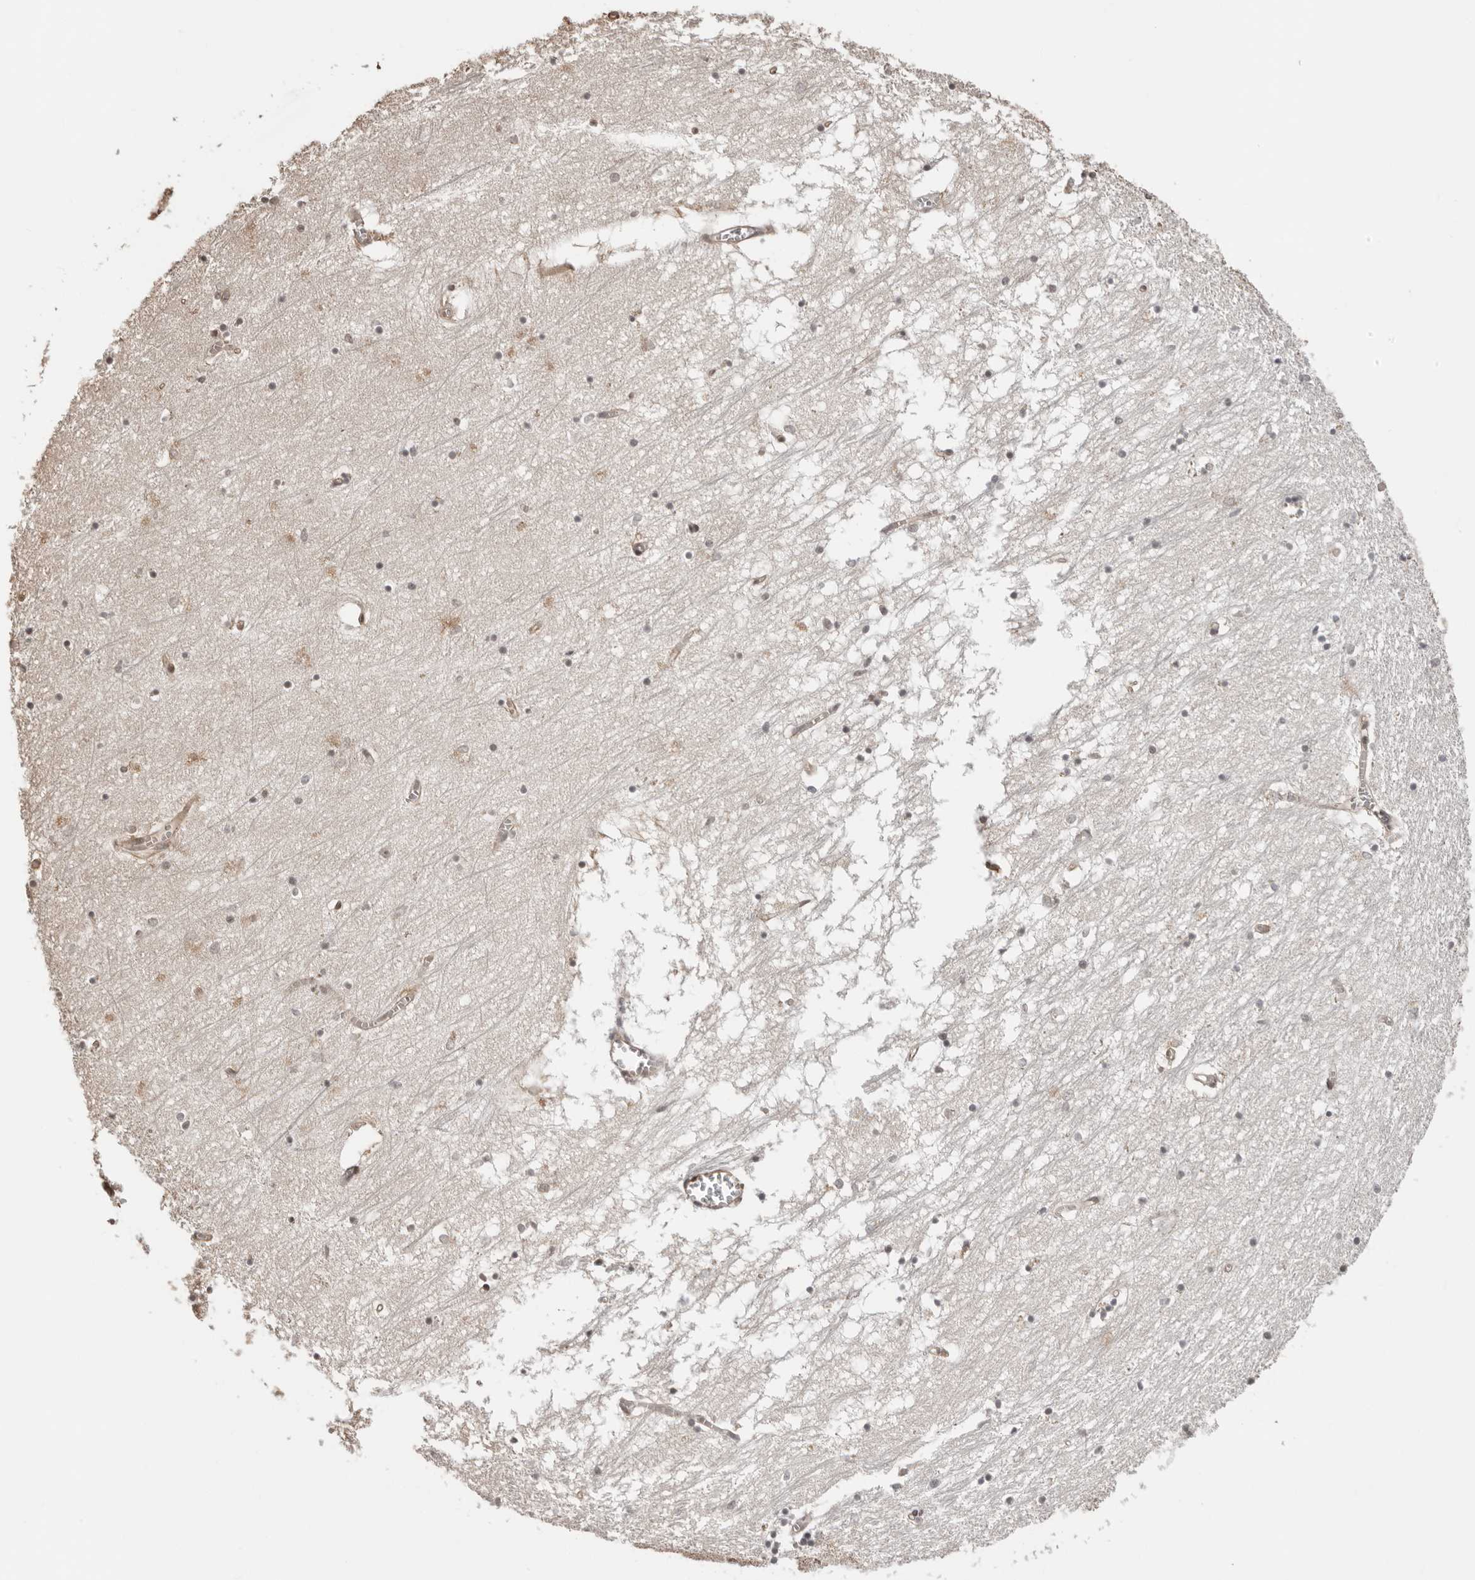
{"staining": {"intensity": "moderate", "quantity": "25%-75%", "location": "cytoplasmic/membranous,nuclear"}, "tissue": "hippocampus", "cell_type": "Glial cells", "image_type": "normal", "snomed": [{"axis": "morphology", "description": "Normal tissue, NOS"}, {"axis": "topography", "description": "Hippocampus"}], "caption": "A medium amount of moderate cytoplasmic/membranous,nuclear expression is seen in about 25%-75% of glial cells in benign hippocampus. Nuclei are stained in blue.", "gene": "SDE2", "patient": {"sex": "male", "age": 70}}